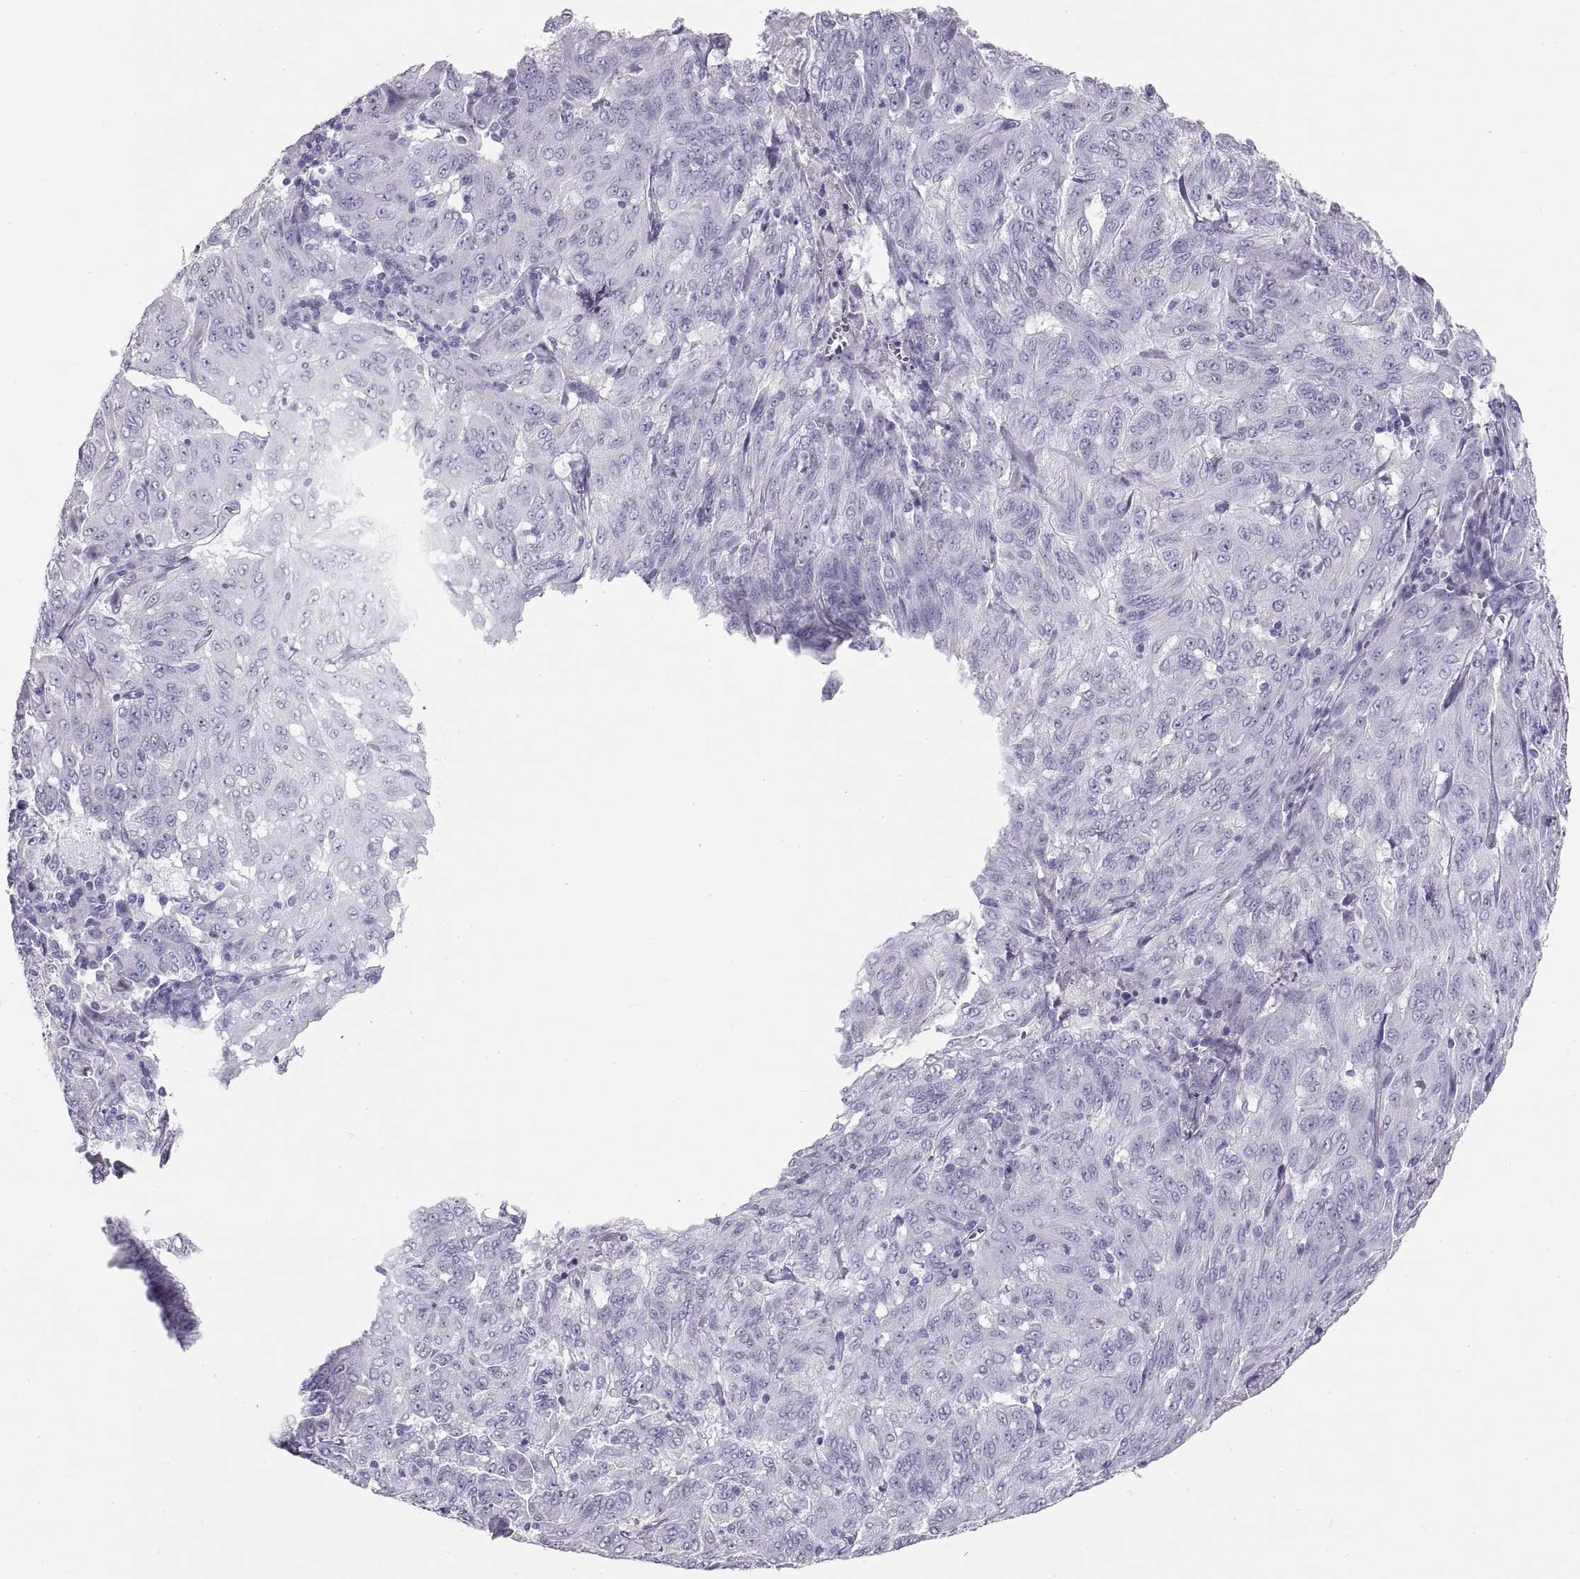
{"staining": {"intensity": "negative", "quantity": "none", "location": "none"}, "tissue": "pancreatic cancer", "cell_type": "Tumor cells", "image_type": "cancer", "snomed": [{"axis": "morphology", "description": "Adenocarcinoma, NOS"}, {"axis": "topography", "description": "Pancreas"}], "caption": "Pancreatic cancer (adenocarcinoma) was stained to show a protein in brown. There is no significant expression in tumor cells.", "gene": "SEMG1", "patient": {"sex": "male", "age": 63}}